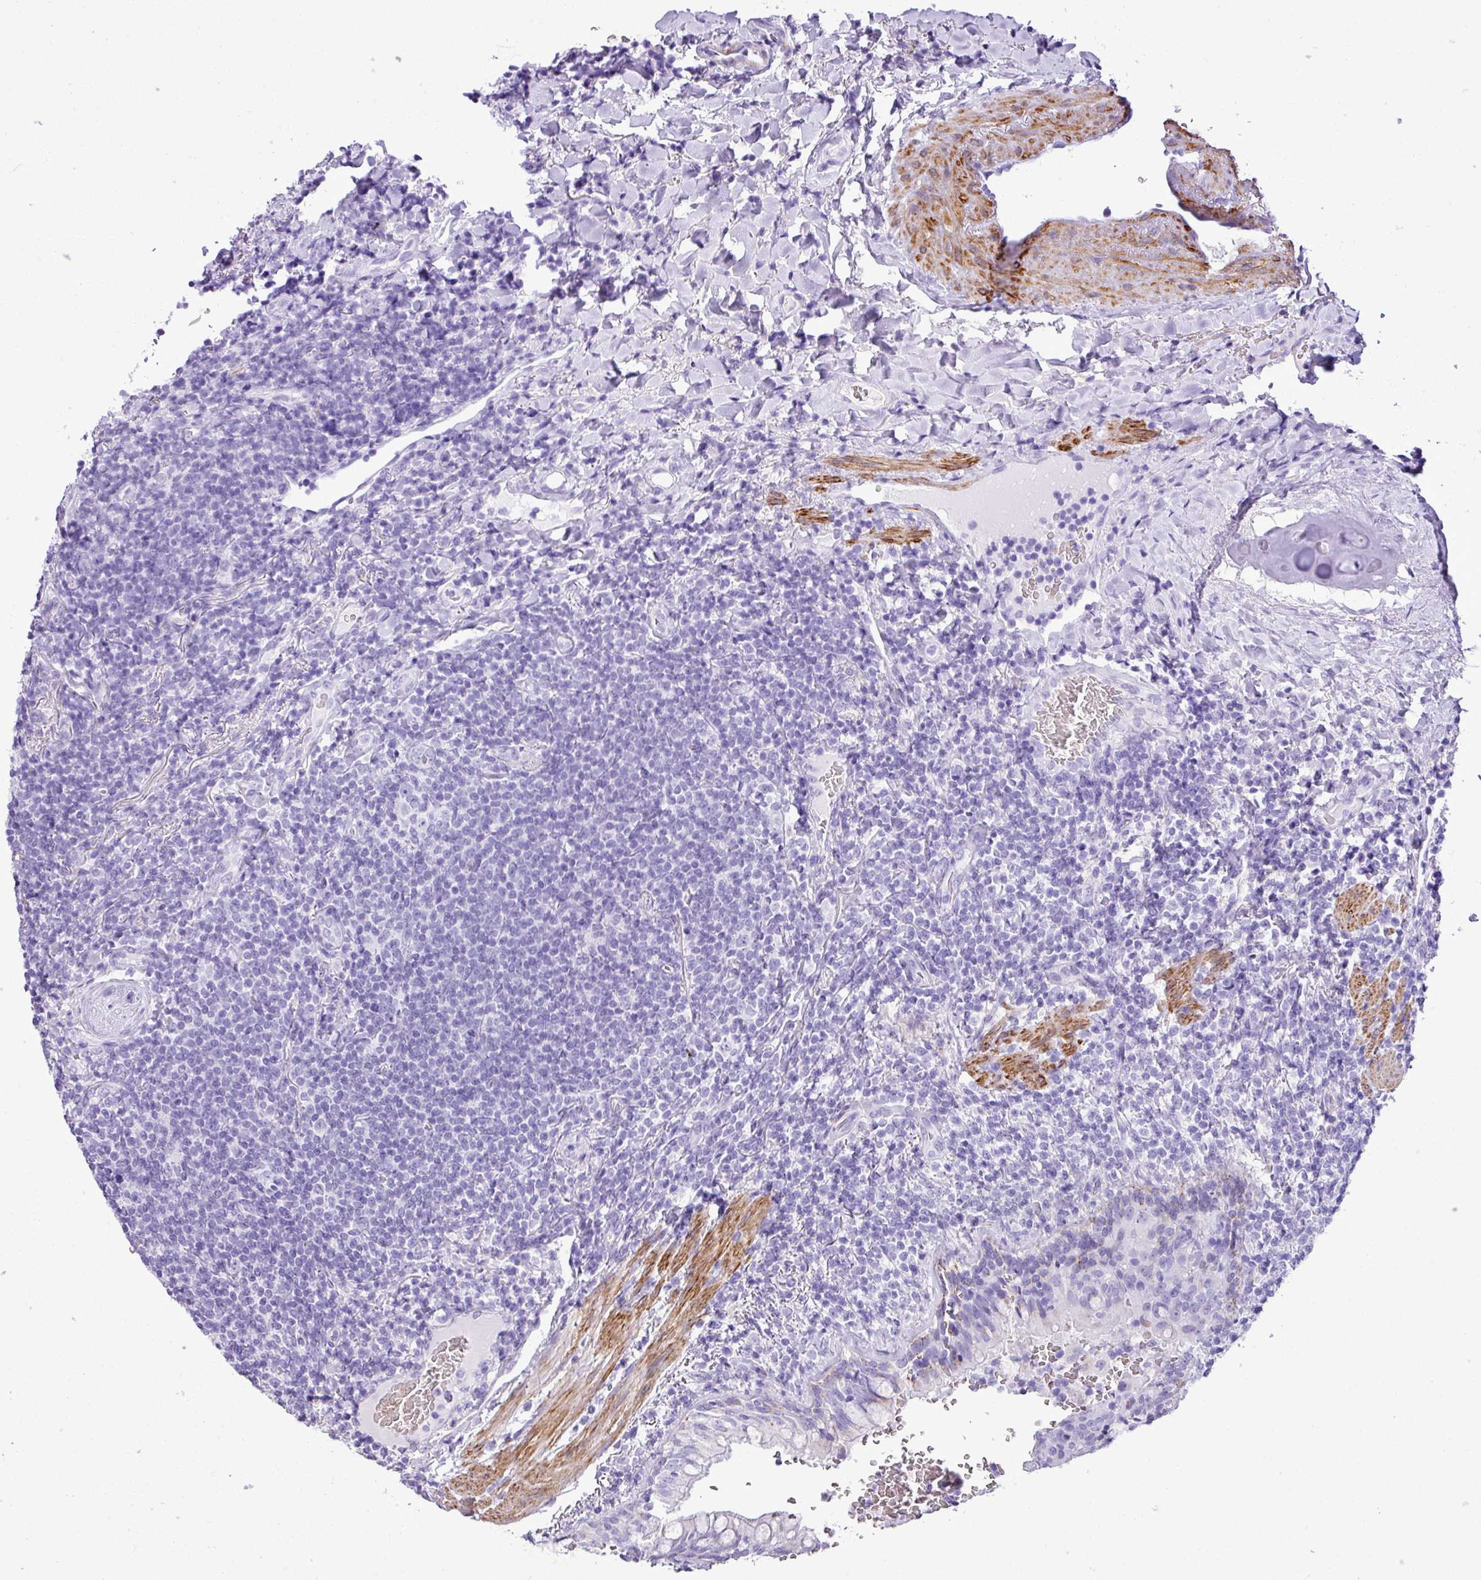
{"staining": {"intensity": "negative", "quantity": "none", "location": "none"}, "tissue": "lymphoma", "cell_type": "Tumor cells", "image_type": "cancer", "snomed": [{"axis": "morphology", "description": "Malignant lymphoma, non-Hodgkin's type, Low grade"}, {"axis": "topography", "description": "Lung"}], "caption": "This image is of malignant lymphoma, non-Hodgkin's type (low-grade) stained with IHC to label a protein in brown with the nuclei are counter-stained blue. There is no expression in tumor cells.", "gene": "ZSCAN5A", "patient": {"sex": "female", "age": 71}}